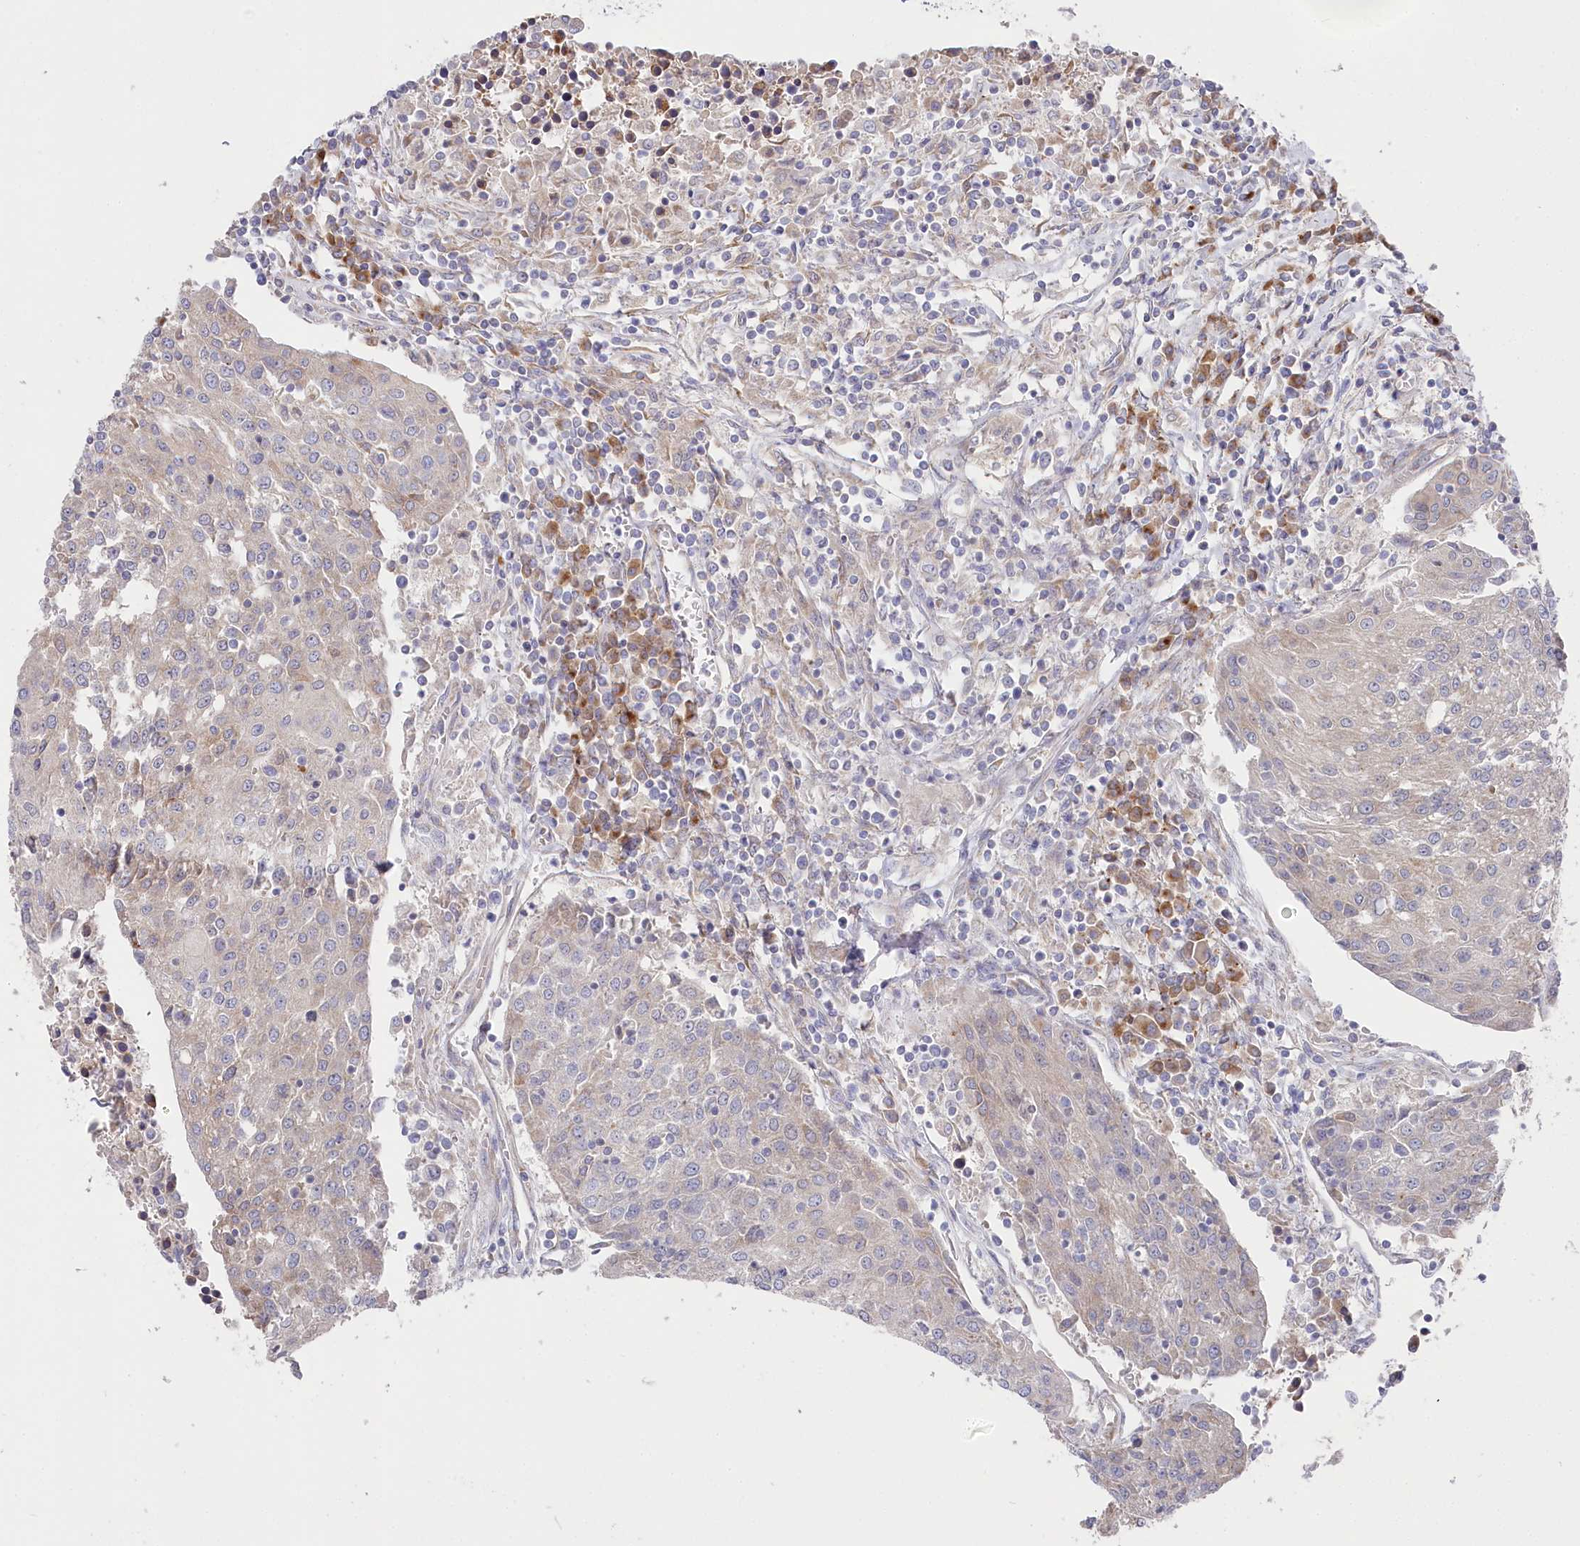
{"staining": {"intensity": "negative", "quantity": "none", "location": "none"}, "tissue": "urothelial cancer", "cell_type": "Tumor cells", "image_type": "cancer", "snomed": [{"axis": "morphology", "description": "Urothelial carcinoma, High grade"}, {"axis": "topography", "description": "Urinary bladder"}], "caption": "Photomicrograph shows no significant protein positivity in tumor cells of high-grade urothelial carcinoma.", "gene": "POGLUT1", "patient": {"sex": "female", "age": 85}}